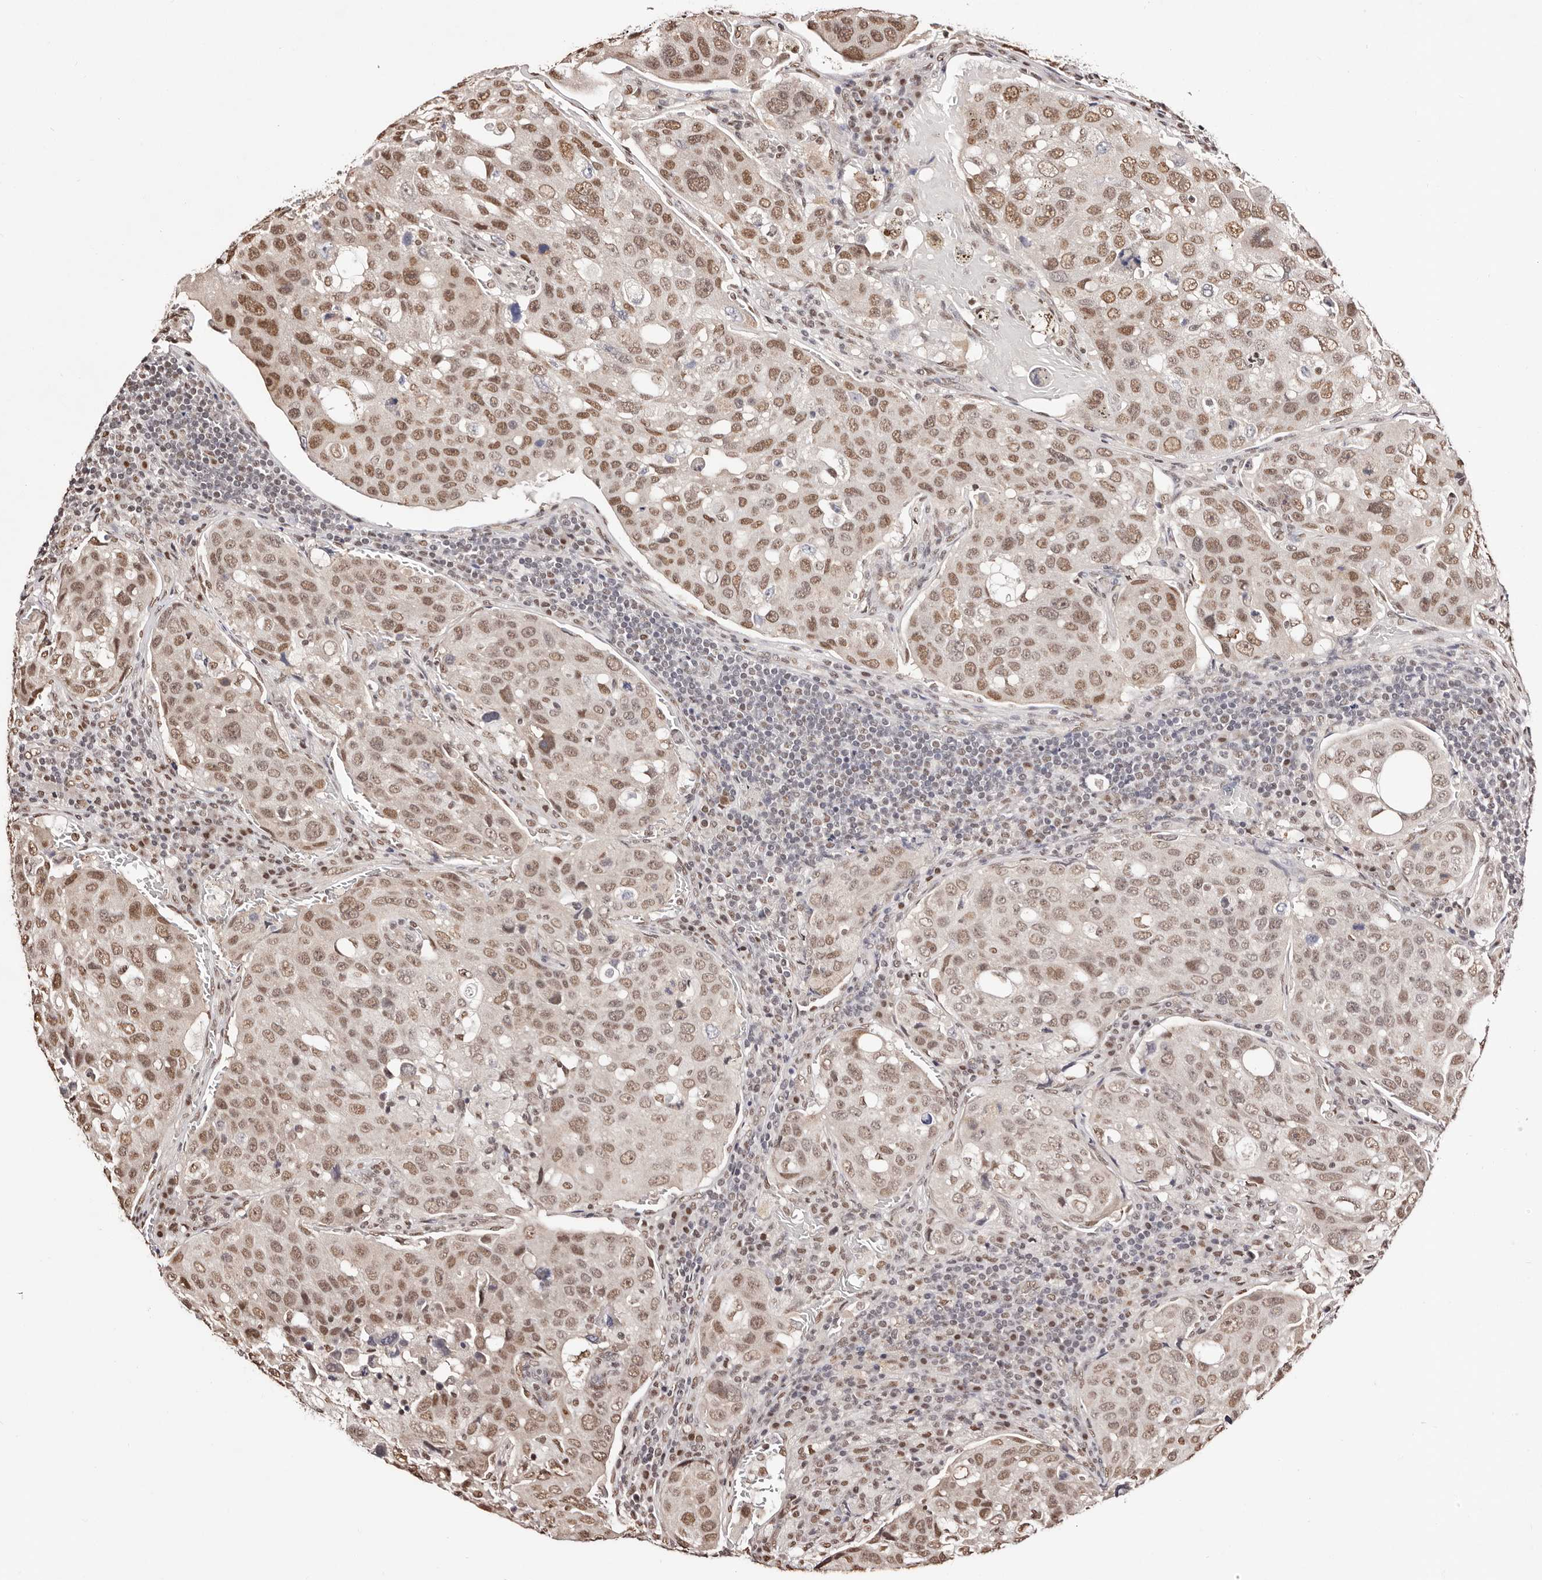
{"staining": {"intensity": "moderate", "quantity": ">75%", "location": "nuclear"}, "tissue": "urothelial cancer", "cell_type": "Tumor cells", "image_type": "cancer", "snomed": [{"axis": "morphology", "description": "Urothelial carcinoma, High grade"}, {"axis": "topography", "description": "Lymph node"}, {"axis": "topography", "description": "Urinary bladder"}], "caption": "The micrograph reveals staining of urothelial carcinoma (high-grade), revealing moderate nuclear protein positivity (brown color) within tumor cells. (Brightfield microscopy of DAB IHC at high magnification).", "gene": "BICRAL", "patient": {"sex": "male", "age": 51}}